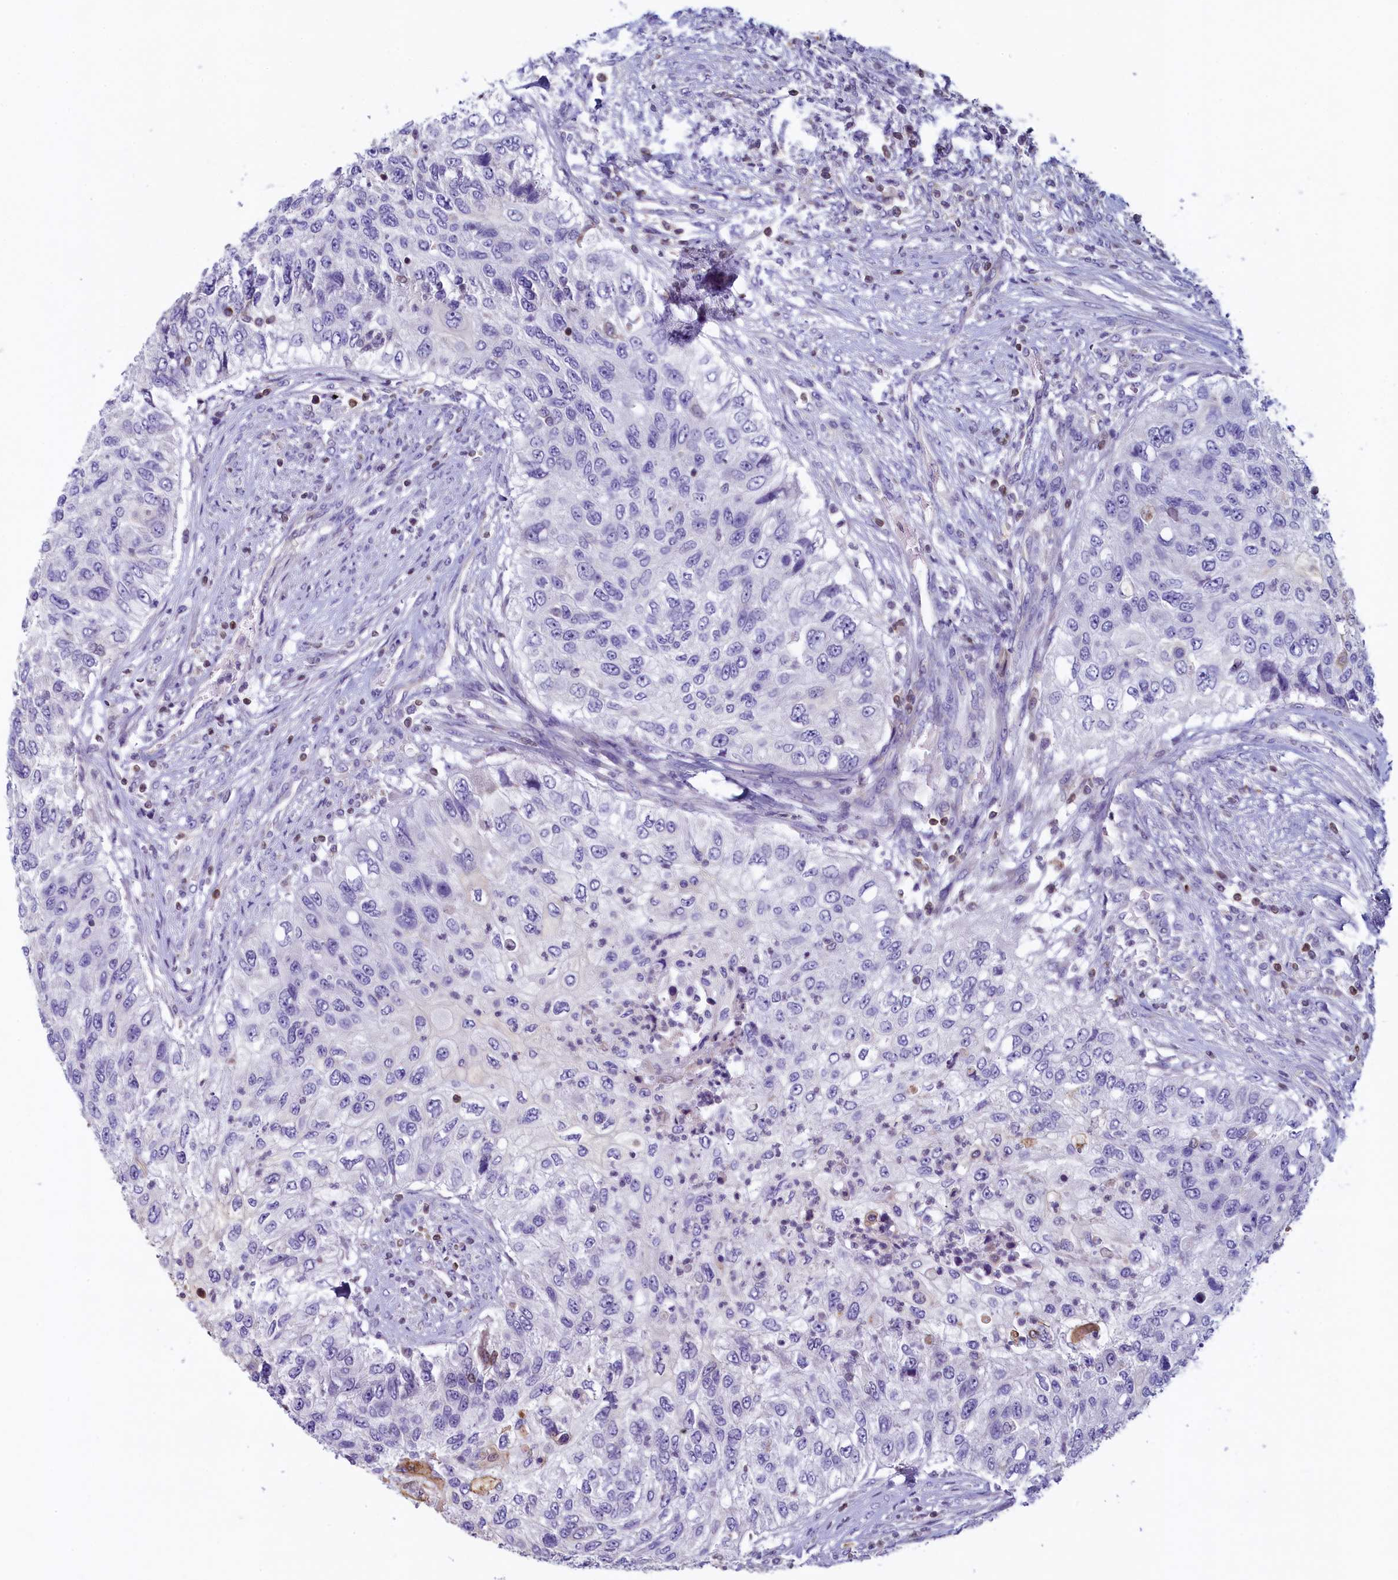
{"staining": {"intensity": "negative", "quantity": "none", "location": "none"}, "tissue": "urothelial cancer", "cell_type": "Tumor cells", "image_type": "cancer", "snomed": [{"axis": "morphology", "description": "Urothelial carcinoma, High grade"}, {"axis": "topography", "description": "Urinary bladder"}], "caption": "High magnification brightfield microscopy of urothelial carcinoma (high-grade) stained with DAB (brown) and counterstained with hematoxylin (blue): tumor cells show no significant expression. (DAB (3,3'-diaminobenzidine) immunohistochemistry (IHC), high magnification).", "gene": "TRAF3IP3", "patient": {"sex": "female", "age": 60}}